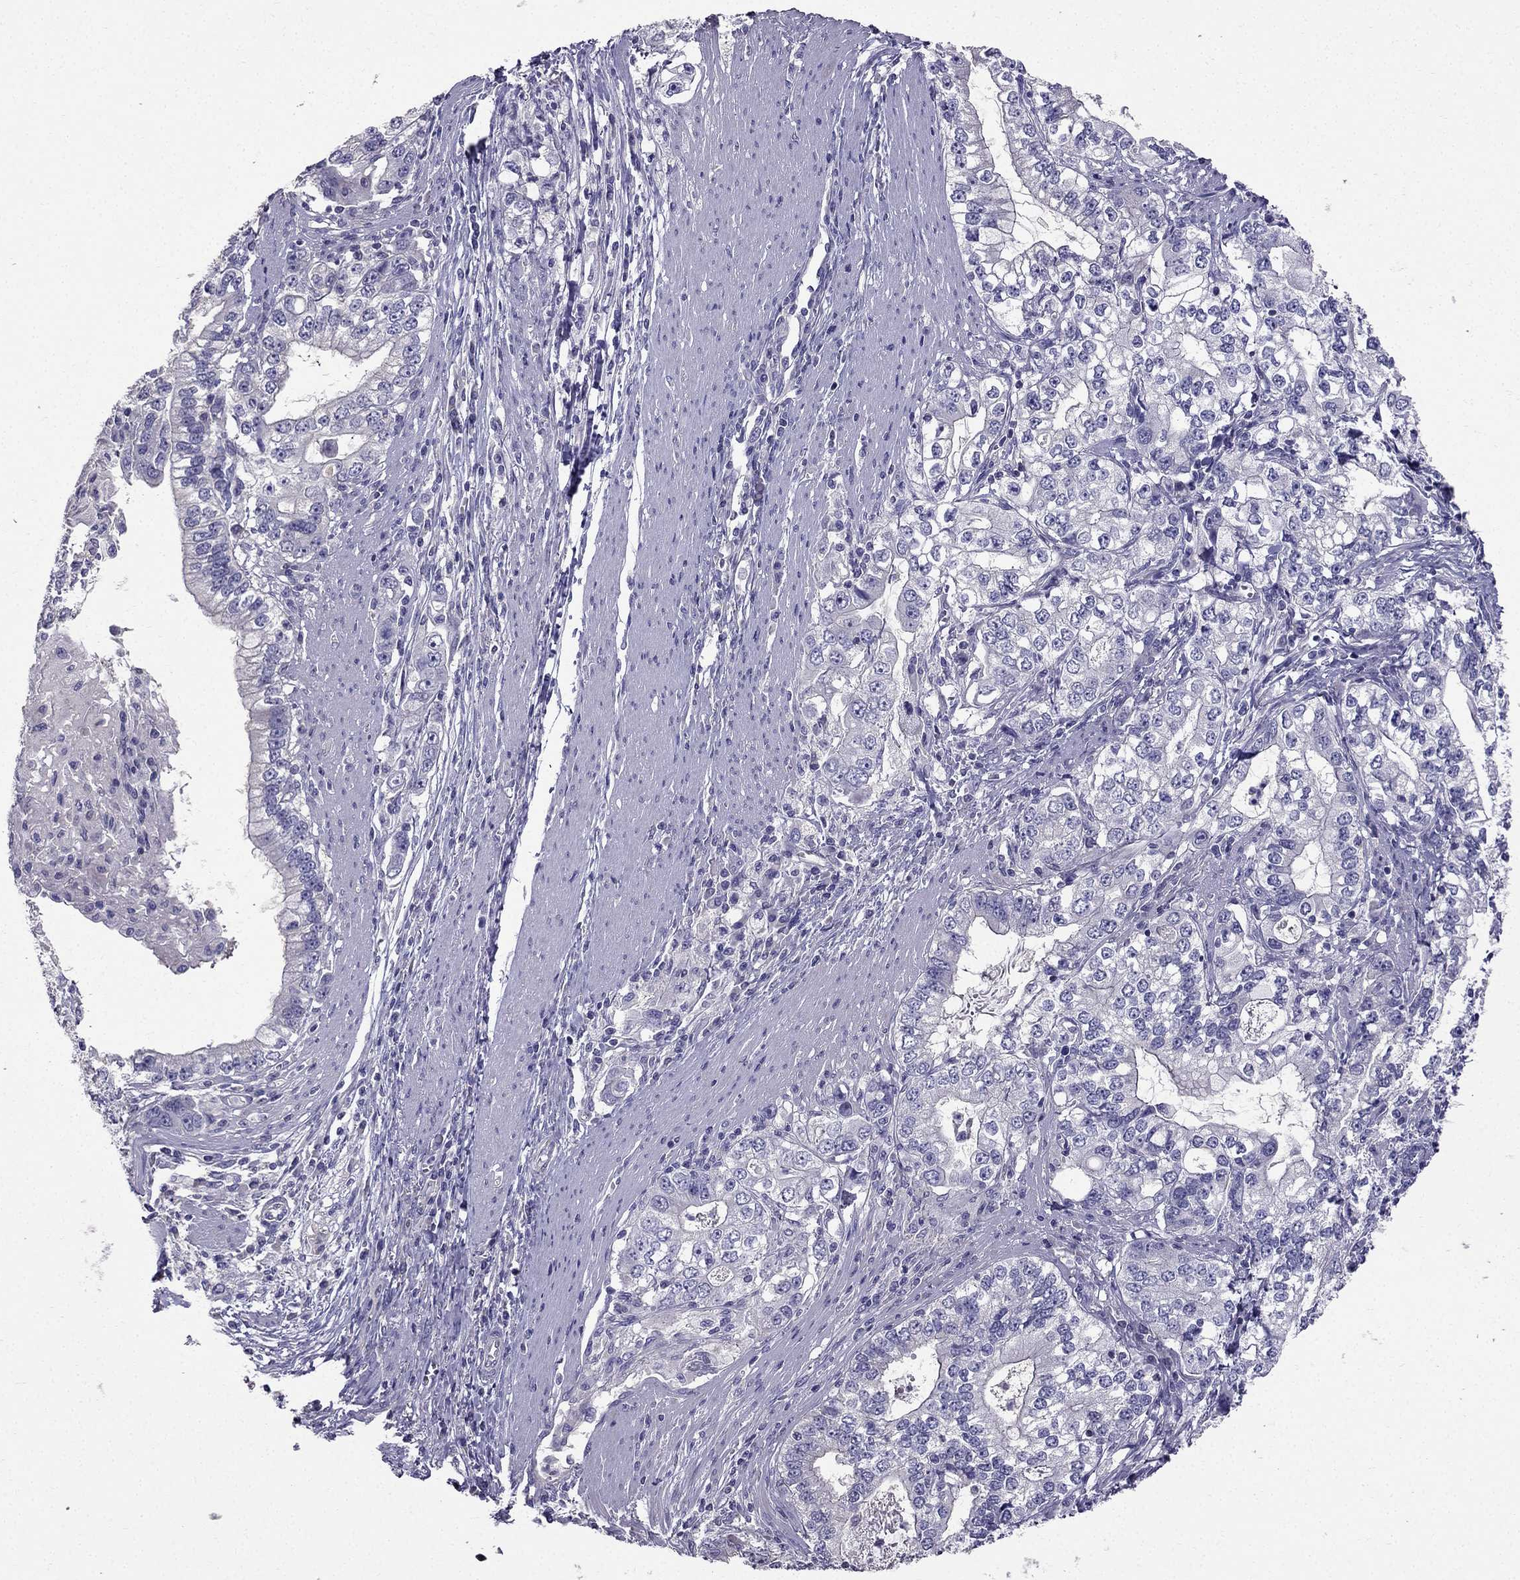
{"staining": {"intensity": "negative", "quantity": "none", "location": "none"}, "tissue": "stomach cancer", "cell_type": "Tumor cells", "image_type": "cancer", "snomed": [{"axis": "morphology", "description": "Adenocarcinoma, NOS"}, {"axis": "topography", "description": "Stomach, lower"}], "caption": "Immunohistochemical staining of human stomach cancer exhibits no significant positivity in tumor cells. Nuclei are stained in blue.", "gene": "AS3MT", "patient": {"sex": "female", "age": 72}}